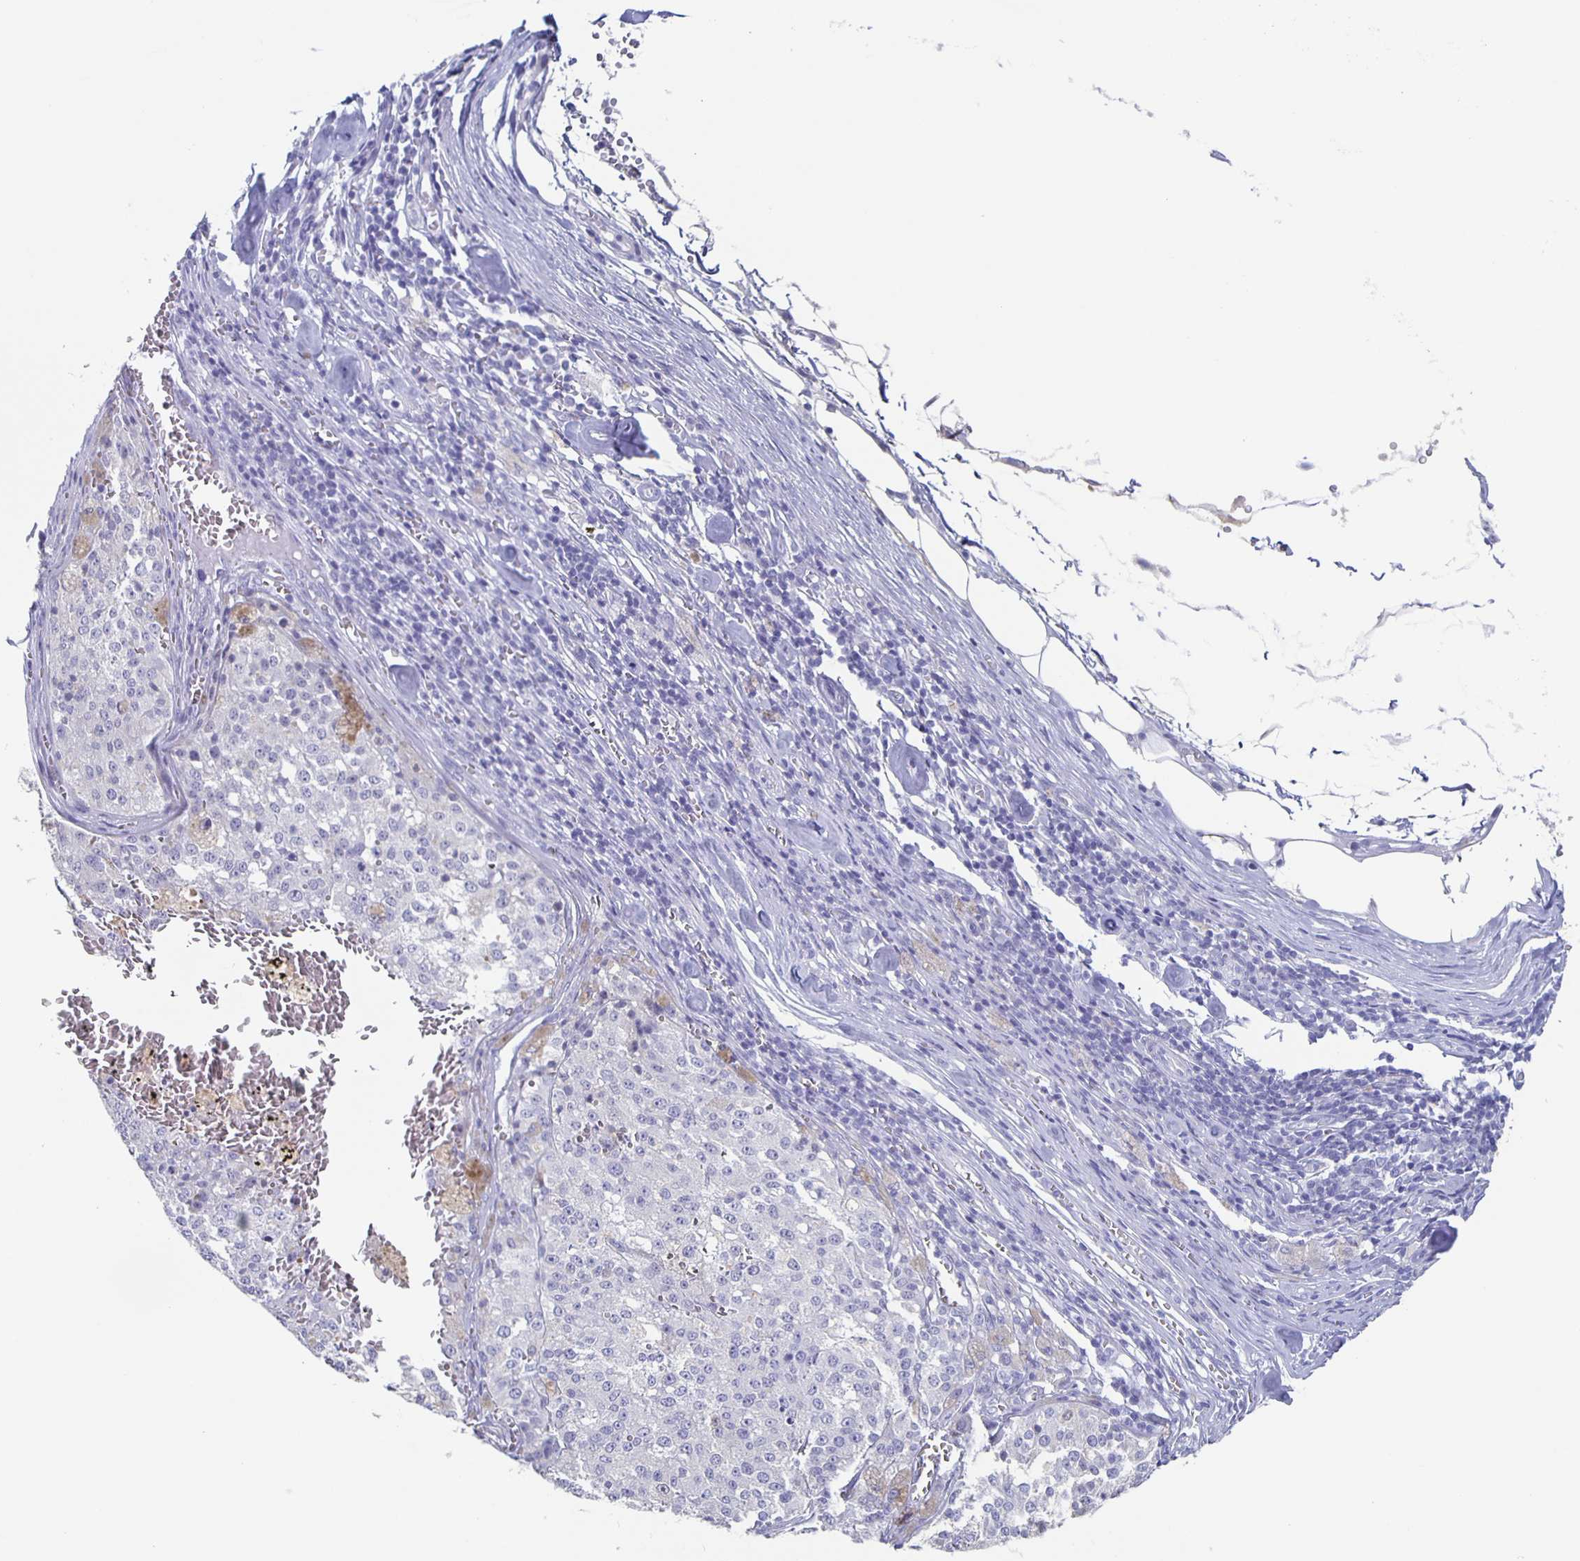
{"staining": {"intensity": "negative", "quantity": "none", "location": "none"}, "tissue": "melanoma", "cell_type": "Tumor cells", "image_type": "cancer", "snomed": [{"axis": "morphology", "description": "Malignant melanoma, Metastatic site"}, {"axis": "topography", "description": "Lymph node"}], "caption": "Immunohistochemical staining of melanoma reveals no significant staining in tumor cells.", "gene": "SLC34A2", "patient": {"sex": "female", "age": 64}}